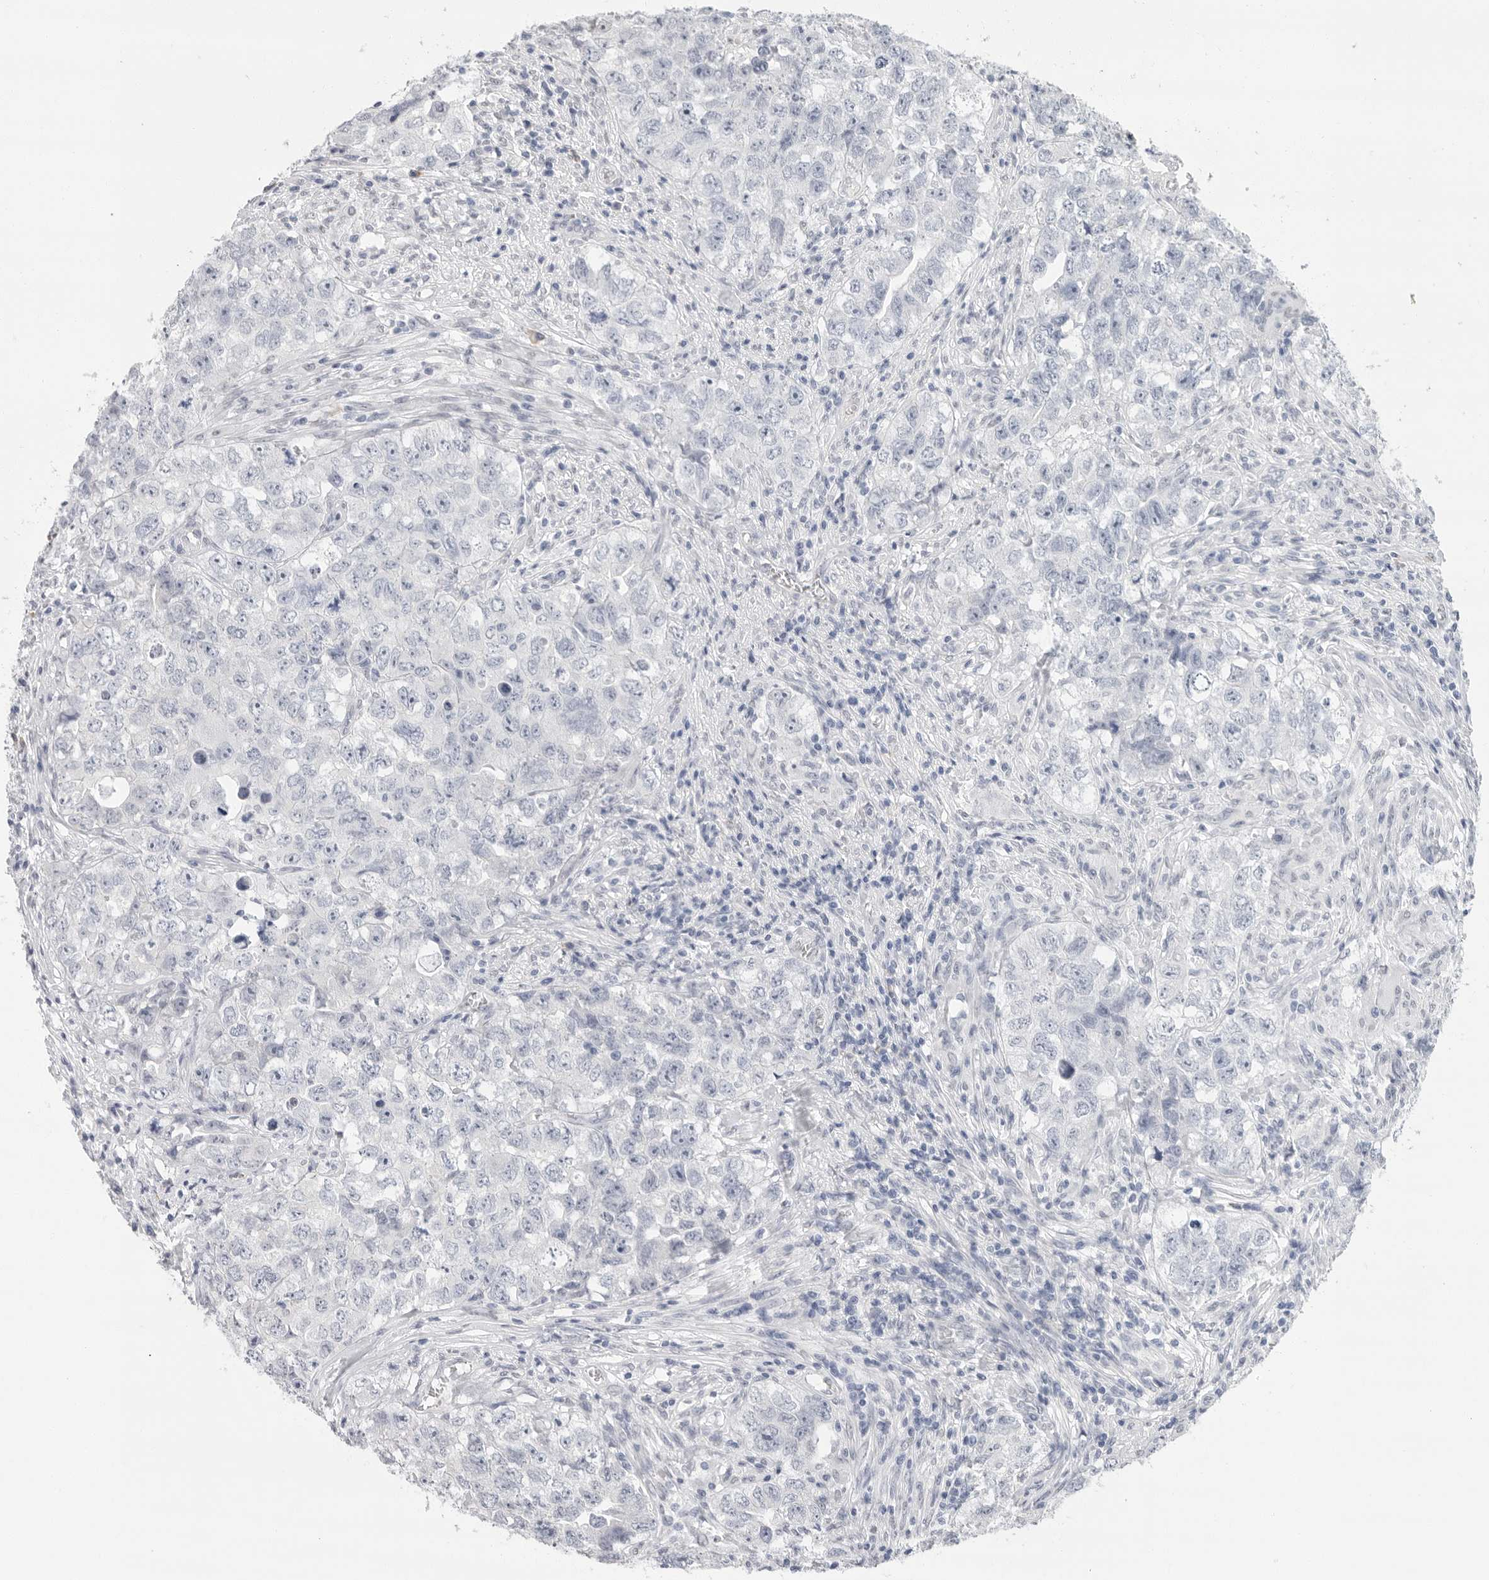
{"staining": {"intensity": "negative", "quantity": "none", "location": "none"}, "tissue": "testis cancer", "cell_type": "Tumor cells", "image_type": "cancer", "snomed": [{"axis": "morphology", "description": "Seminoma, NOS"}, {"axis": "morphology", "description": "Carcinoma, Embryonal, NOS"}, {"axis": "topography", "description": "Testis"}], "caption": "There is no significant positivity in tumor cells of testis embryonal carcinoma.", "gene": "ARHGEF10", "patient": {"sex": "male", "age": 43}}